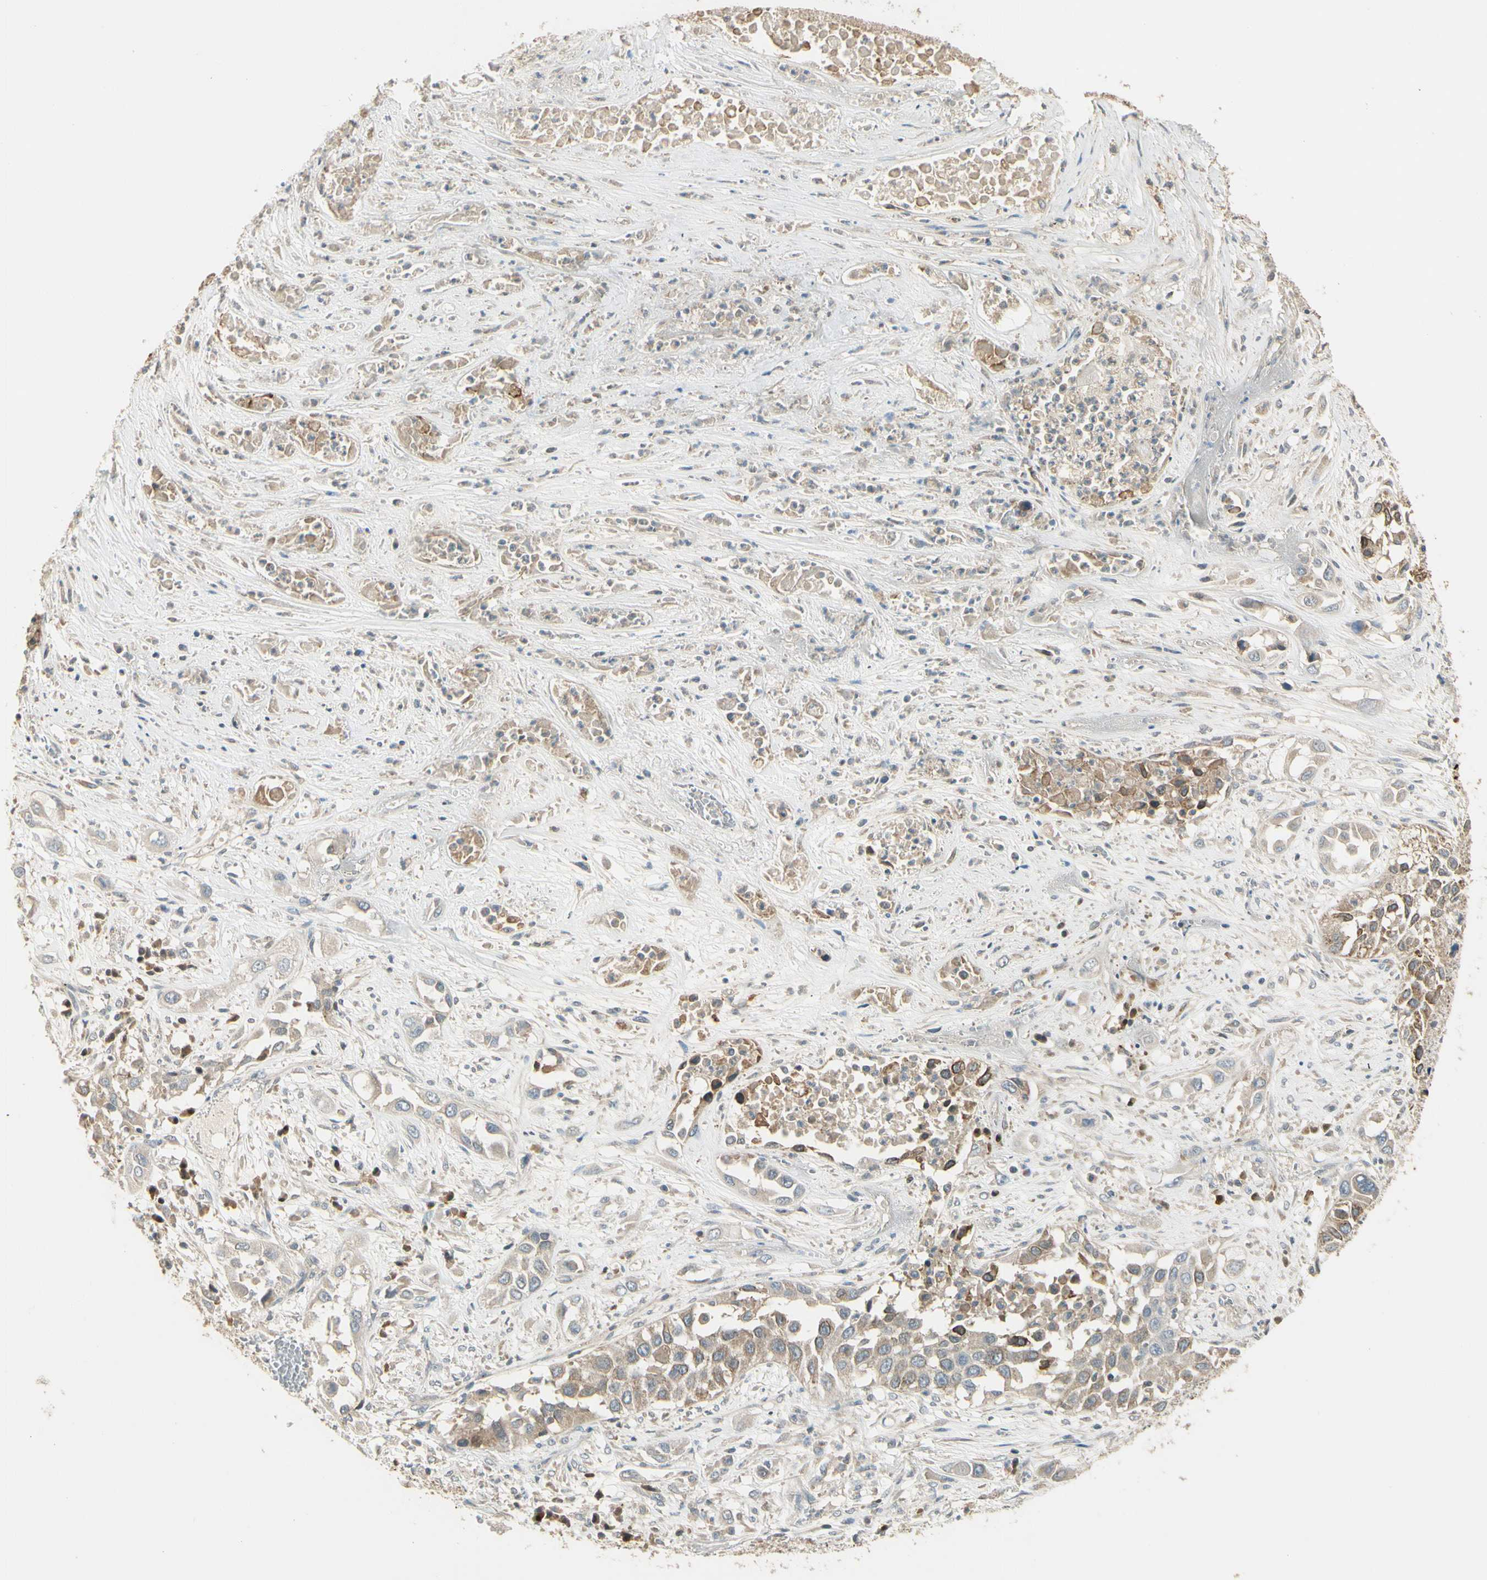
{"staining": {"intensity": "weak", "quantity": "25%-75%", "location": "cytoplasmic/membranous"}, "tissue": "lung cancer", "cell_type": "Tumor cells", "image_type": "cancer", "snomed": [{"axis": "morphology", "description": "Squamous cell carcinoma, NOS"}, {"axis": "topography", "description": "Lung"}], "caption": "Protein analysis of lung cancer tissue shows weak cytoplasmic/membranous staining in approximately 25%-75% of tumor cells.", "gene": "PLXNA1", "patient": {"sex": "male", "age": 71}}